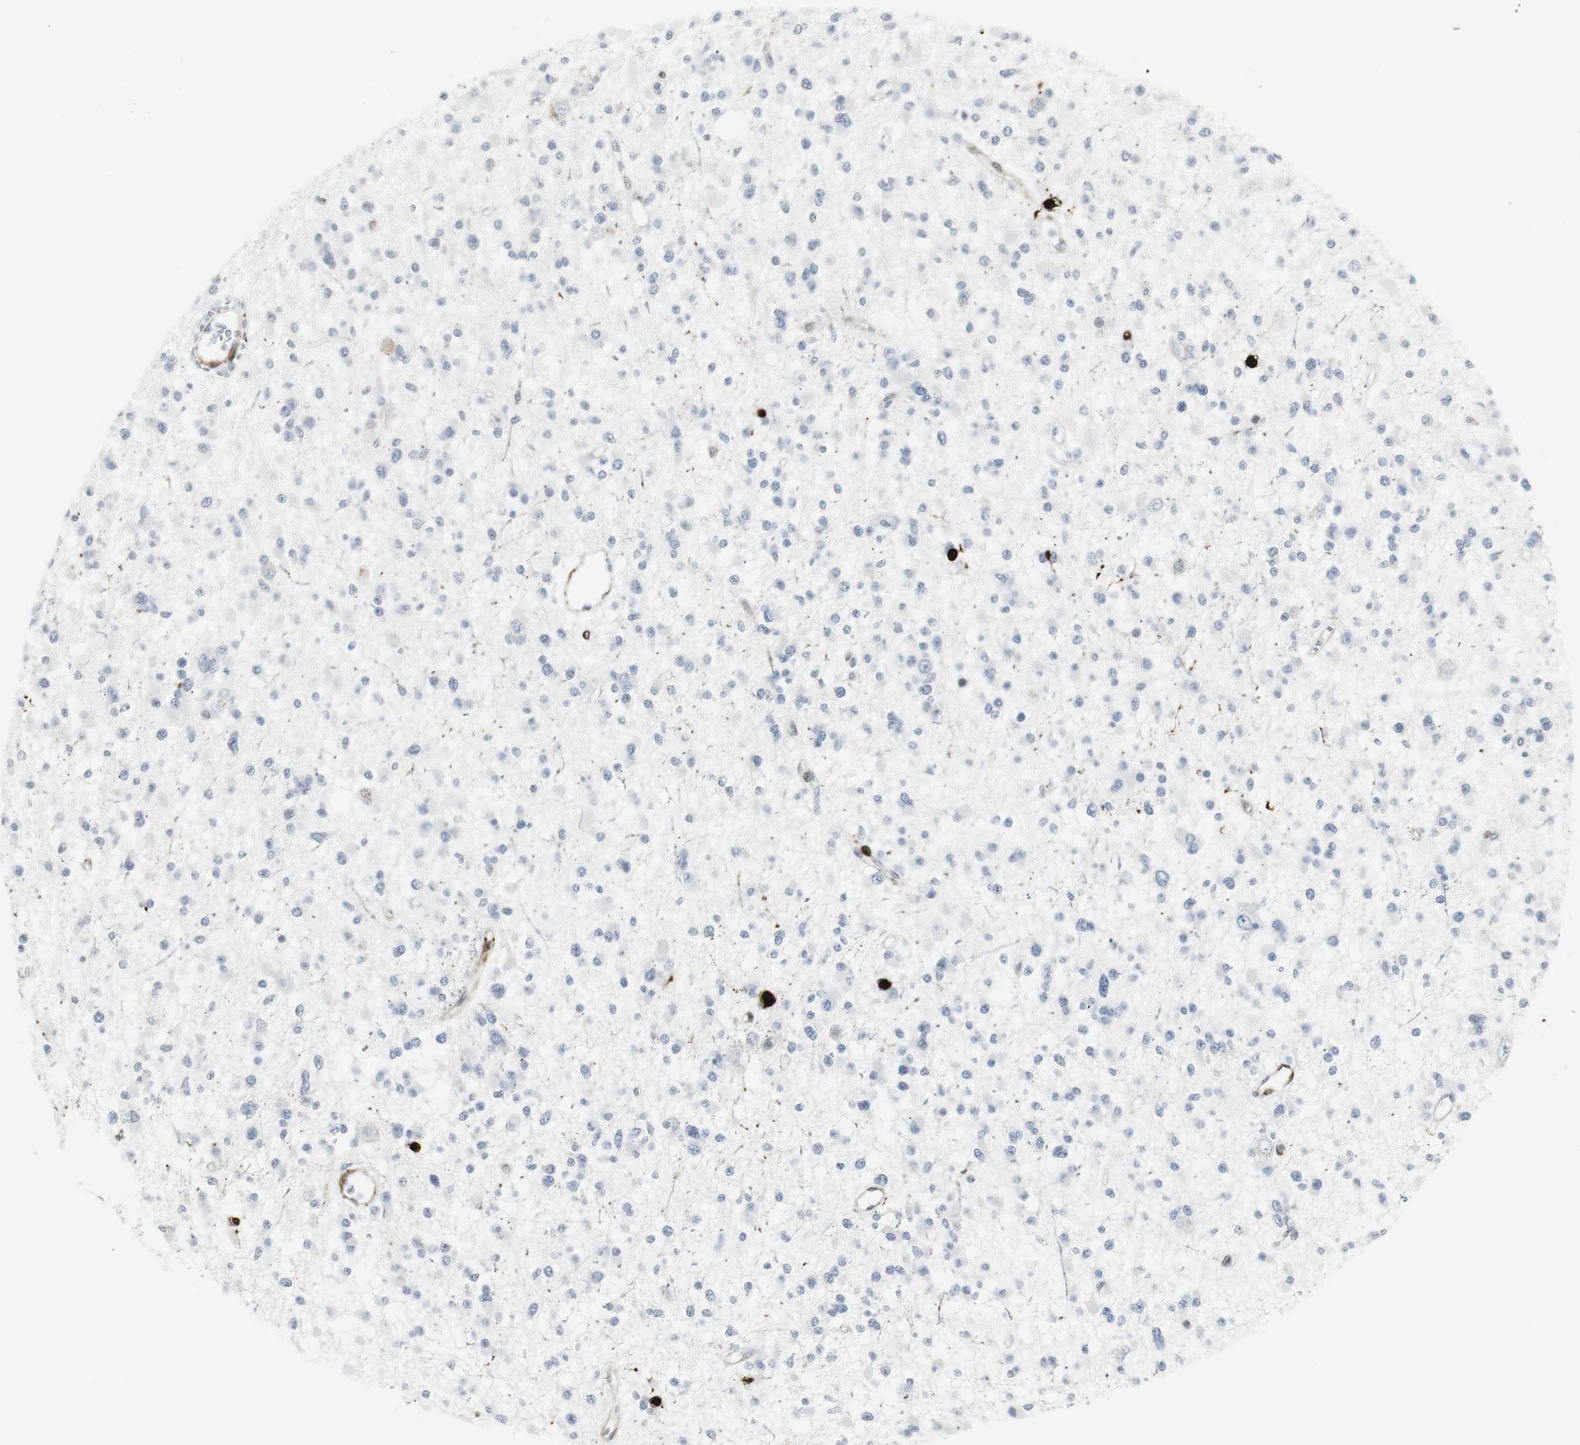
{"staining": {"intensity": "strong", "quantity": "<25%", "location": "cytoplasmic/membranous,nuclear"}, "tissue": "glioma", "cell_type": "Tumor cells", "image_type": "cancer", "snomed": [{"axis": "morphology", "description": "Glioma, malignant, Low grade"}, {"axis": "topography", "description": "Brain"}], "caption": "Malignant low-grade glioma tissue shows strong cytoplasmic/membranous and nuclear expression in approximately <25% of tumor cells, visualized by immunohistochemistry.", "gene": "PPP1R14A", "patient": {"sex": "female", "age": 22}}